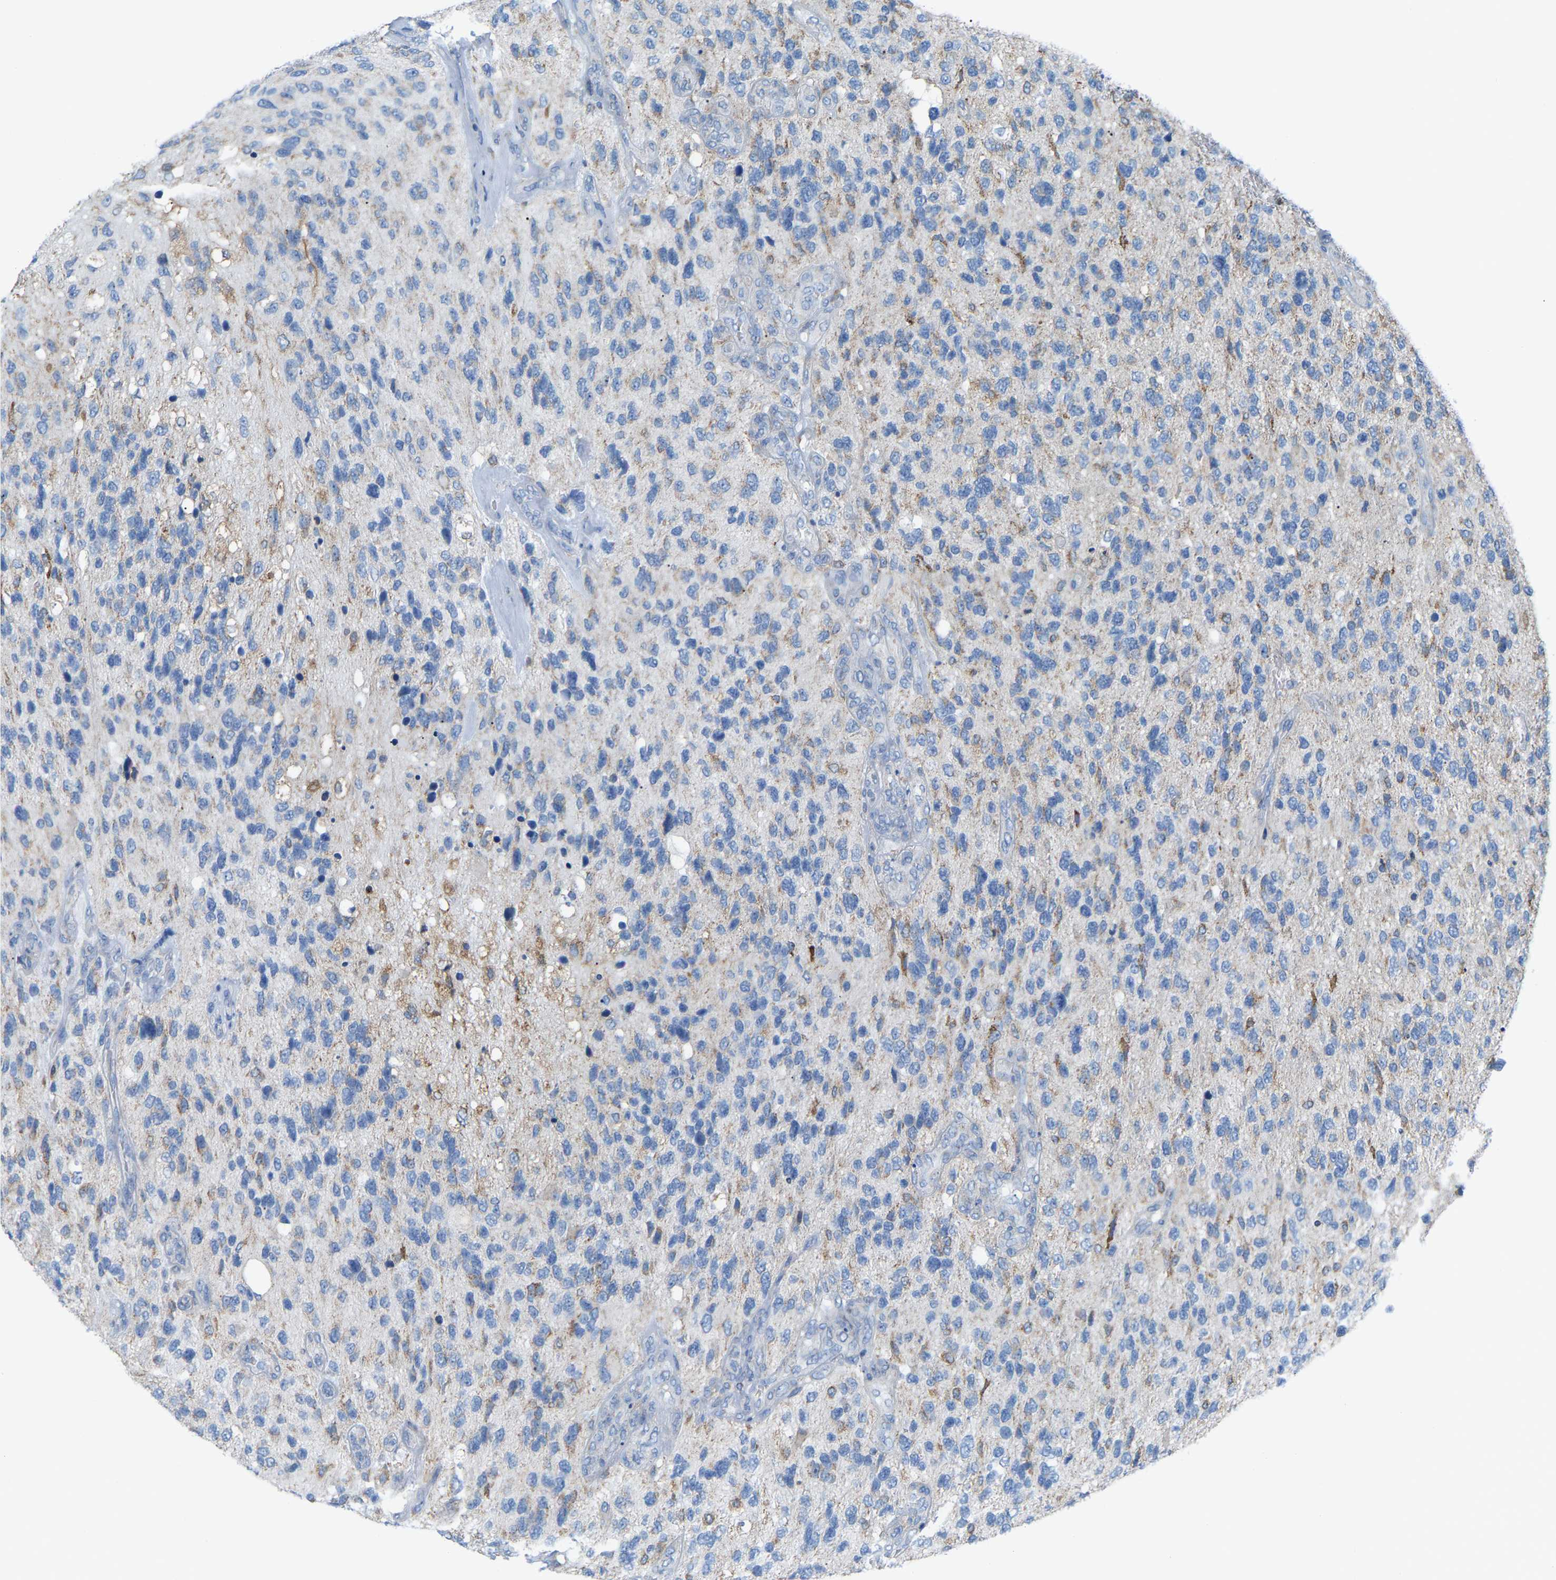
{"staining": {"intensity": "negative", "quantity": "none", "location": "none"}, "tissue": "glioma", "cell_type": "Tumor cells", "image_type": "cancer", "snomed": [{"axis": "morphology", "description": "Glioma, malignant, High grade"}, {"axis": "topography", "description": "Brain"}], "caption": "A high-resolution micrograph shows immunohistochemistry (IHC) staining of high-grade glioma (malignant), which reveals no significant expression in tumor cells. (Immunohistochemistry (ihc), brightfield microscopy, high magnification).", "gene": "CROT", "patient": {"sex": "female", "age": 58}}